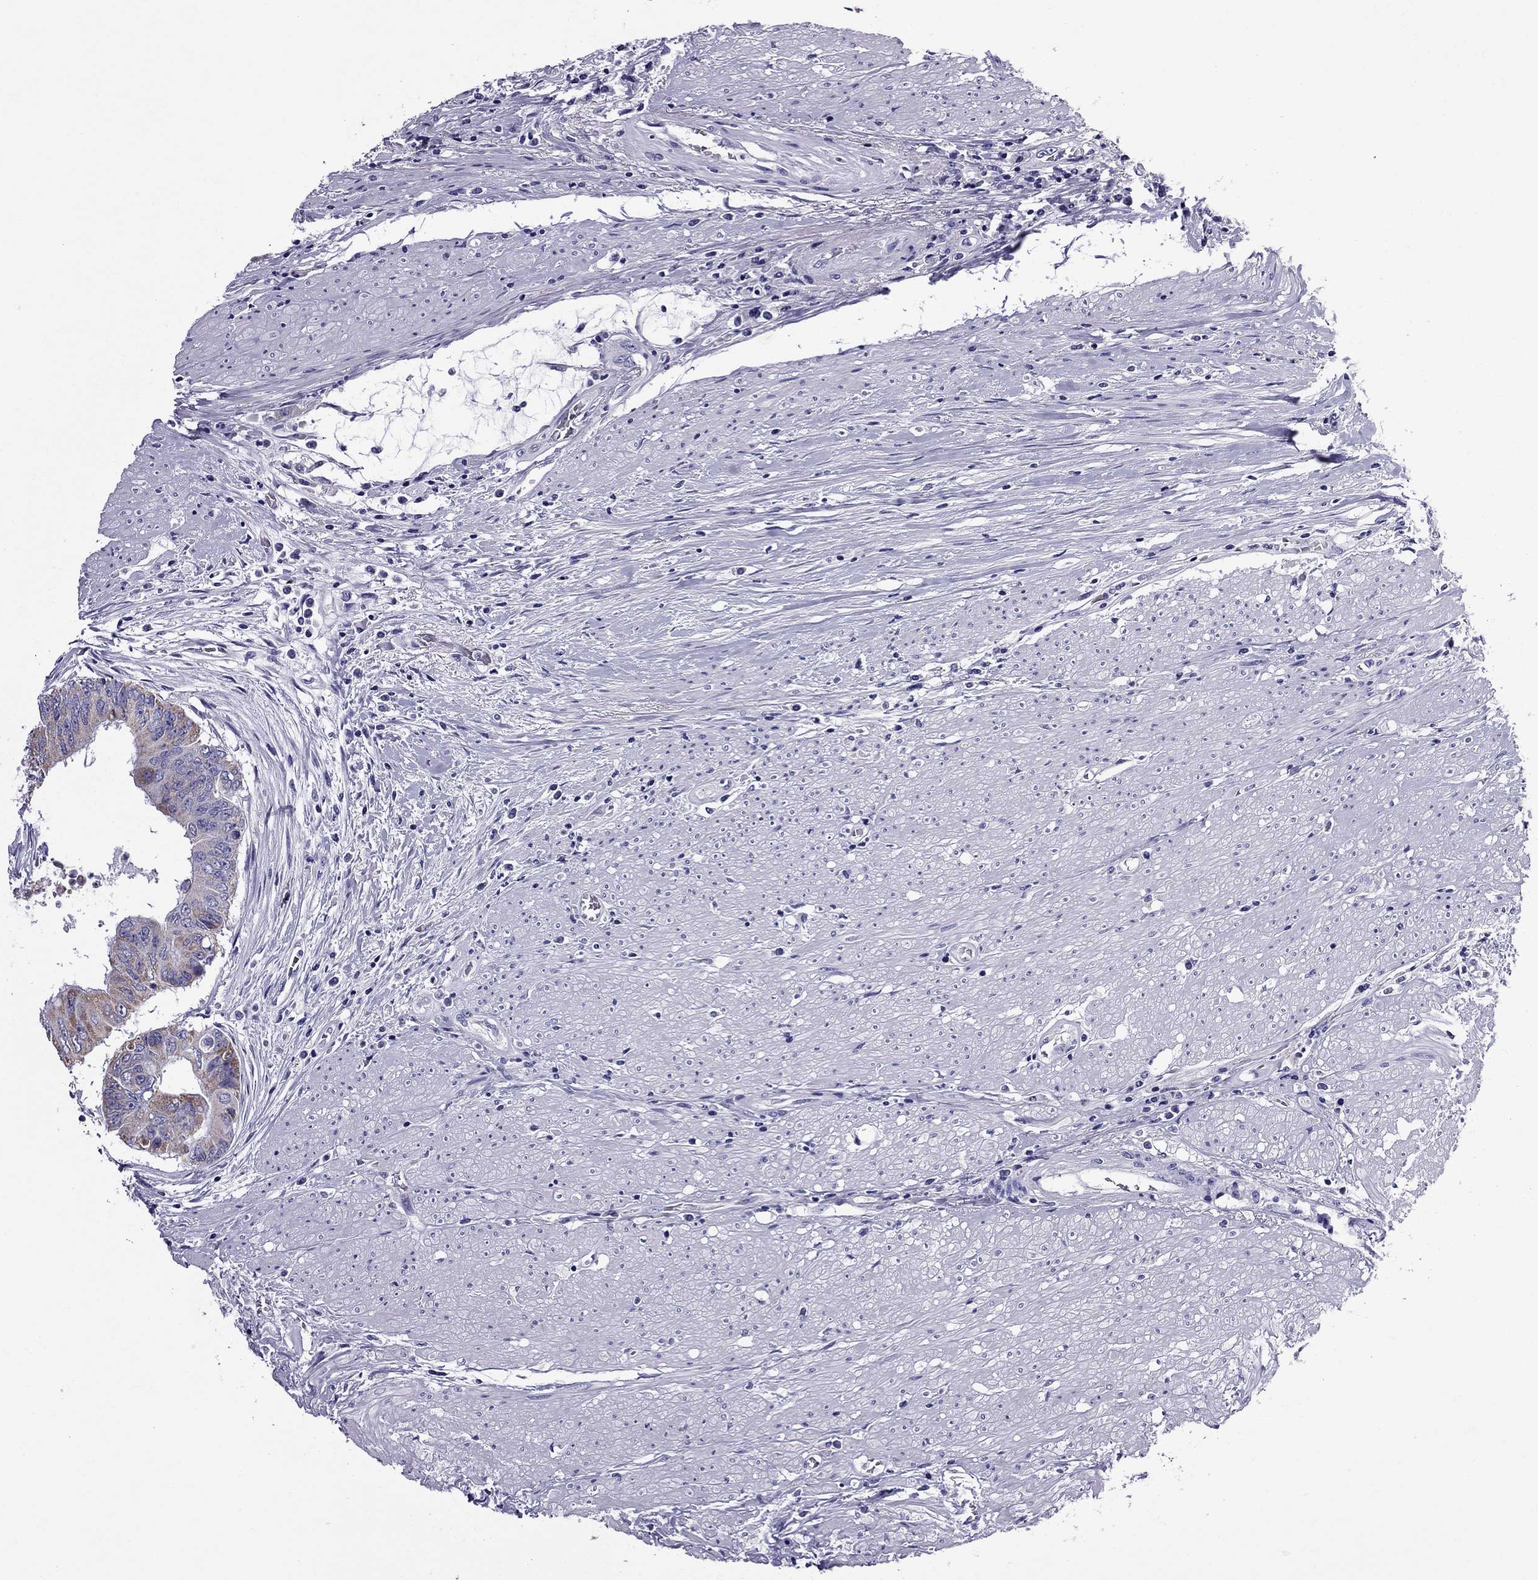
{"staining": {"intensity": "moderate", "quantity": ">75%", "location": "cytoplasmic/membranous"}, "tissue": "colorectal cancer", "cell_type": "Tumor cells", "image_type": "cancer", "snomed": [{"axis": "morphology", "description": "Adenocarcinoma, NOS"}, {"axis": "topography", "description": "Rectum"}], "caption": "The histopathology image shows staining of adenocarcinoma (colorectal), revealing moderate cytoplasmic/membranous protein expression (brown color) within tumor cells.", "gene": "TTLL13", "patient": {"sex": "male", "age": 59}}